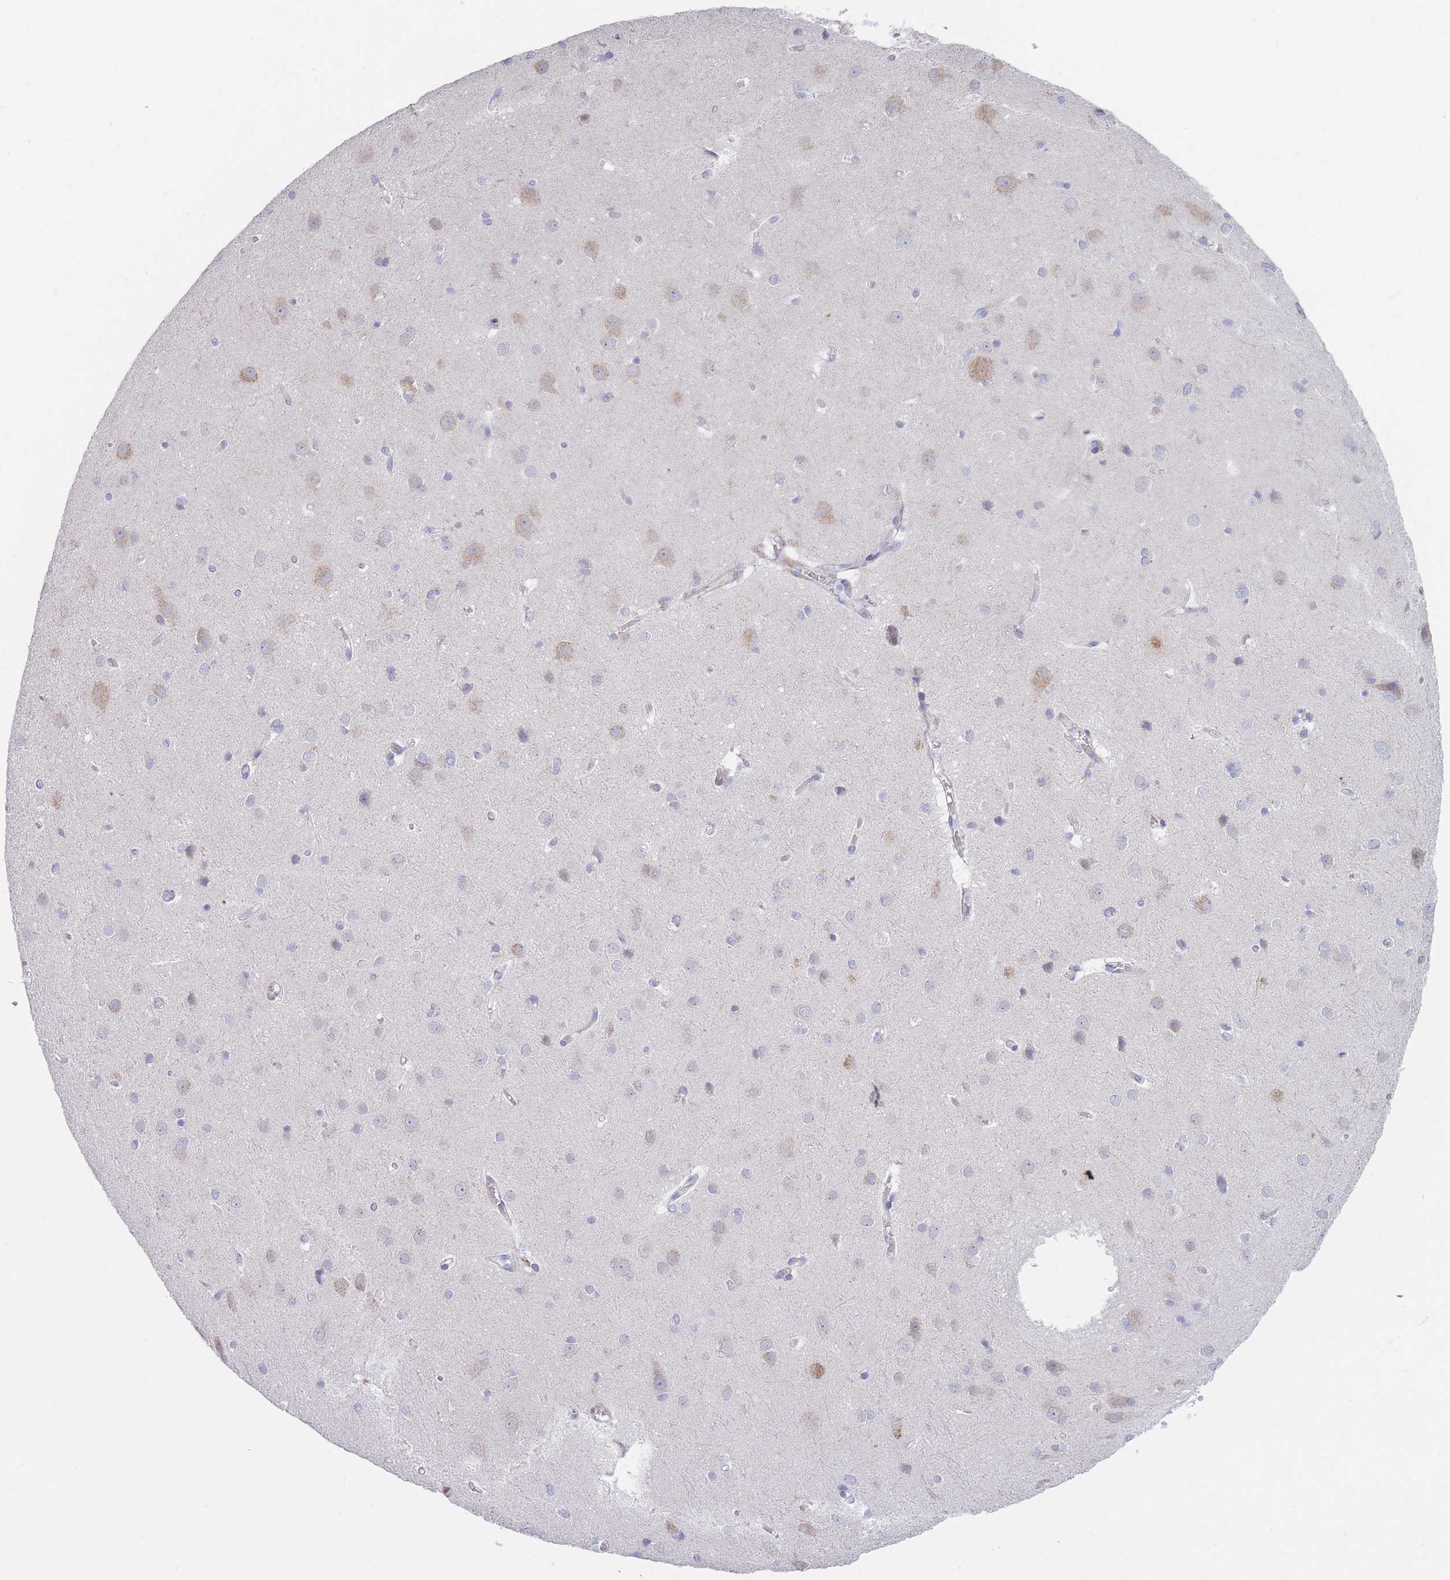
{"staining": {"intensity": "negative", "quantity": "none", "location": "none"}, "tissue": "cerebral cortex", "cell_type": "Endothelial cells", "image_type": "normal", "snomed": [{"axis": "morphology", "description": "Normal tissue, NOS"}, {"axis": "topography", "description": "Cerebral cortex"}], "caption": "Endothelial cells are negative for protein expression in benign human cerebral cortex. (DAB (3,3'-diaminobenzidine) IHC, high magnification).", "gene": "MRPS14", "patient": {"sex": "male", "age": 37}}